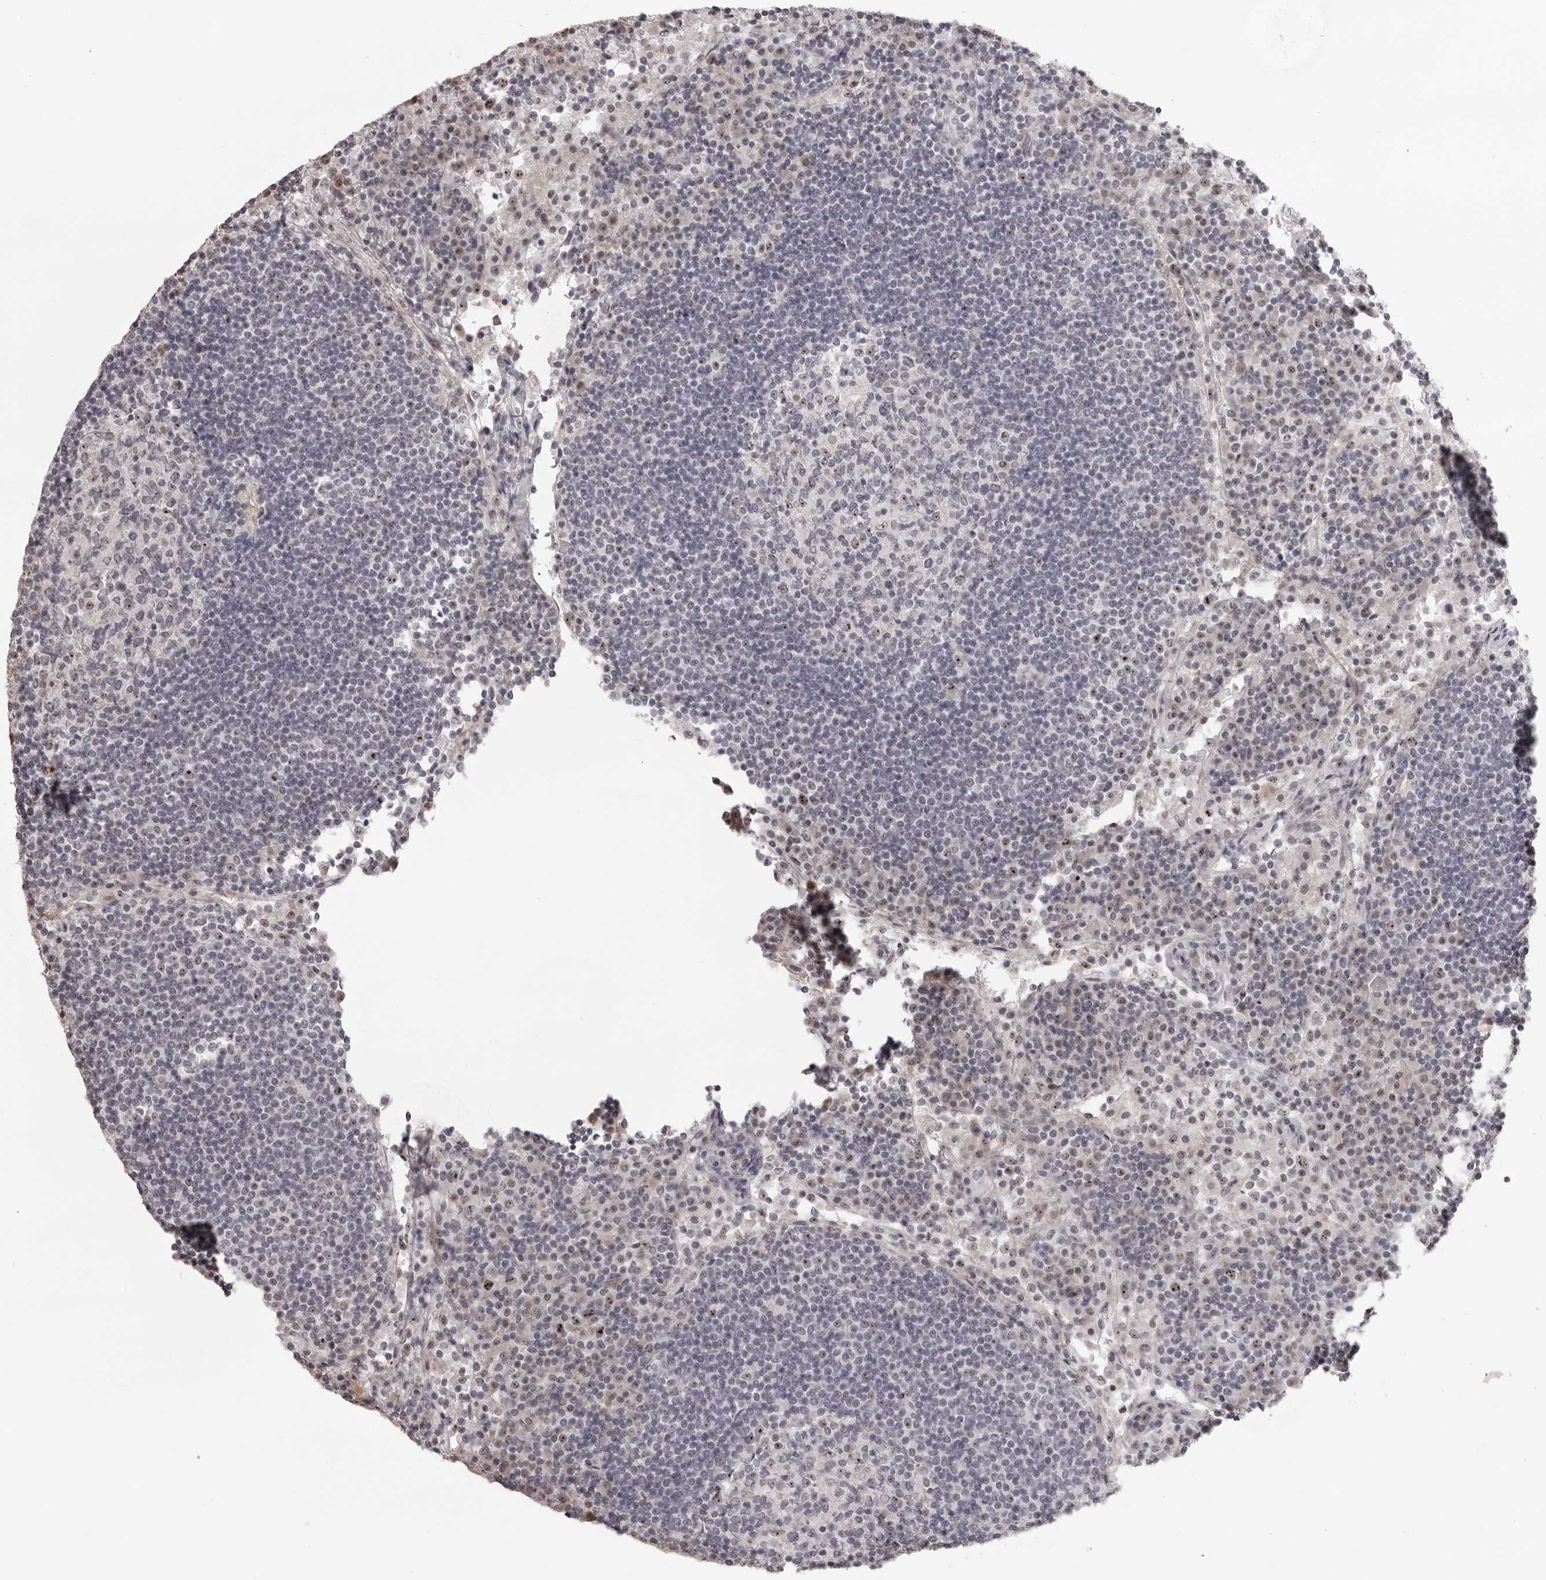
{"staining": {"intensity": "moderate", "quantity": "<25%", "location": "nuclear"}, "tissue": "lymph node", "cell_type": "Germinal center cells", "image_type": "normal", "snomed": [{"axis": "morphology", "description": "Normal tissue, NOS"}, {"axis": "topography", "description": "Lymph node"}], "caption": "The immunohistochemical stain labels moderate nuclear positivity in germinal center cells of normal lymph node.", "gene": "HELZ", "patient": {"sex": "female", "age": 53}}